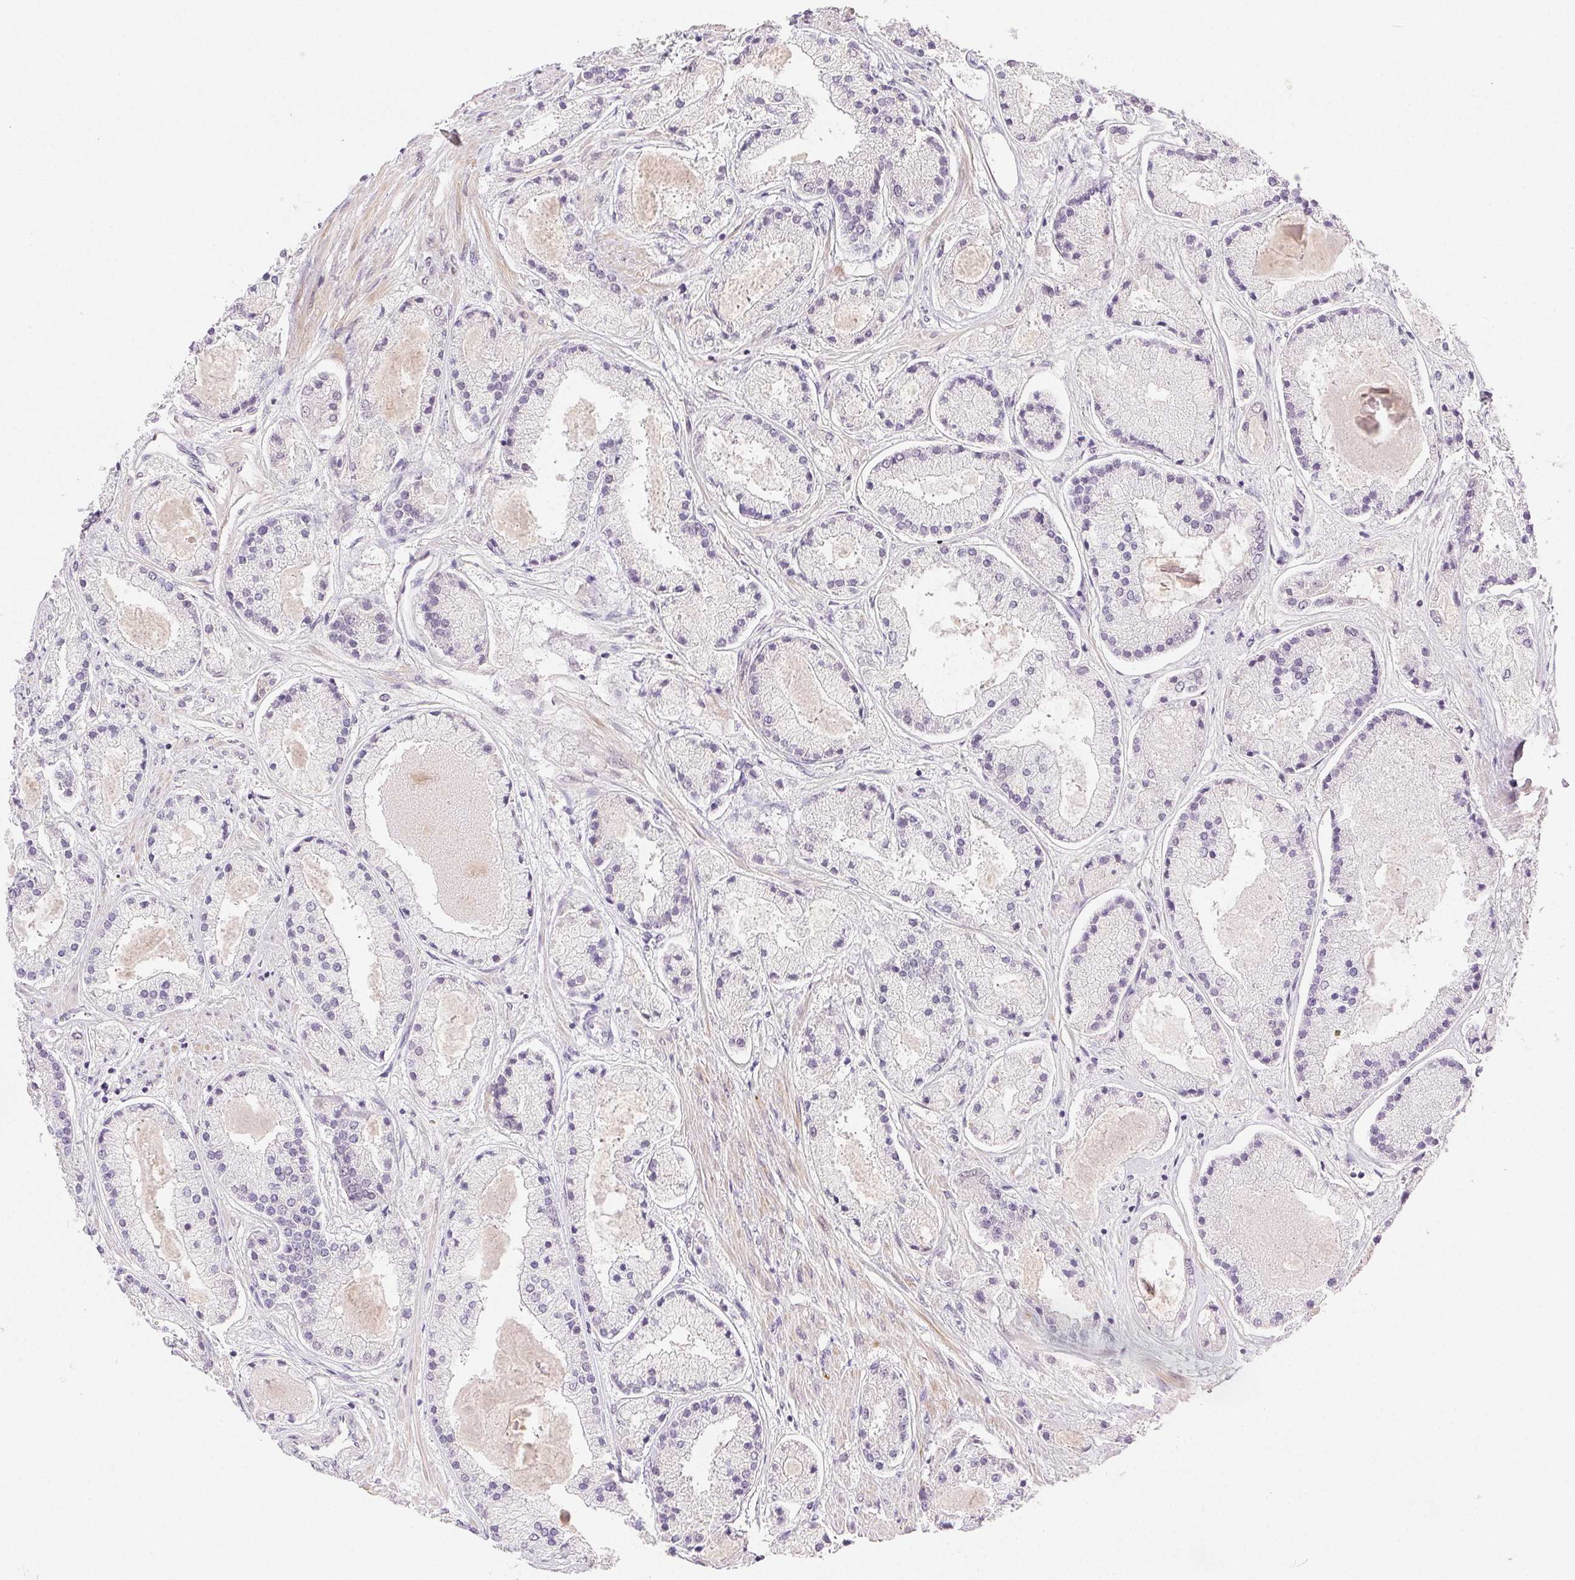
{"staining": {"intensity": "negative", "quantity": "none", "location": "none"}, "tissue": "prostate cancer", "cell_type": "Tumor cells", "image_type": "cancer", "snomed": [{"axis": "morphology", "description": "Adenocarcinoma, High grade"}, {"axis": "topography", "description": "Prostate"}], "caption": "A high-resolution image shows IHC staining of prostate high-grade adenocarcinoma, which displays no significant staining in tumor cells. The staining is performed using DAB (3,3'-diaminobenzidine) brown chromogen with nuclei counter-stained in using hematoxylin.", "gene": "PRPF18", "patient": {"sex": "male", "age": 67}}